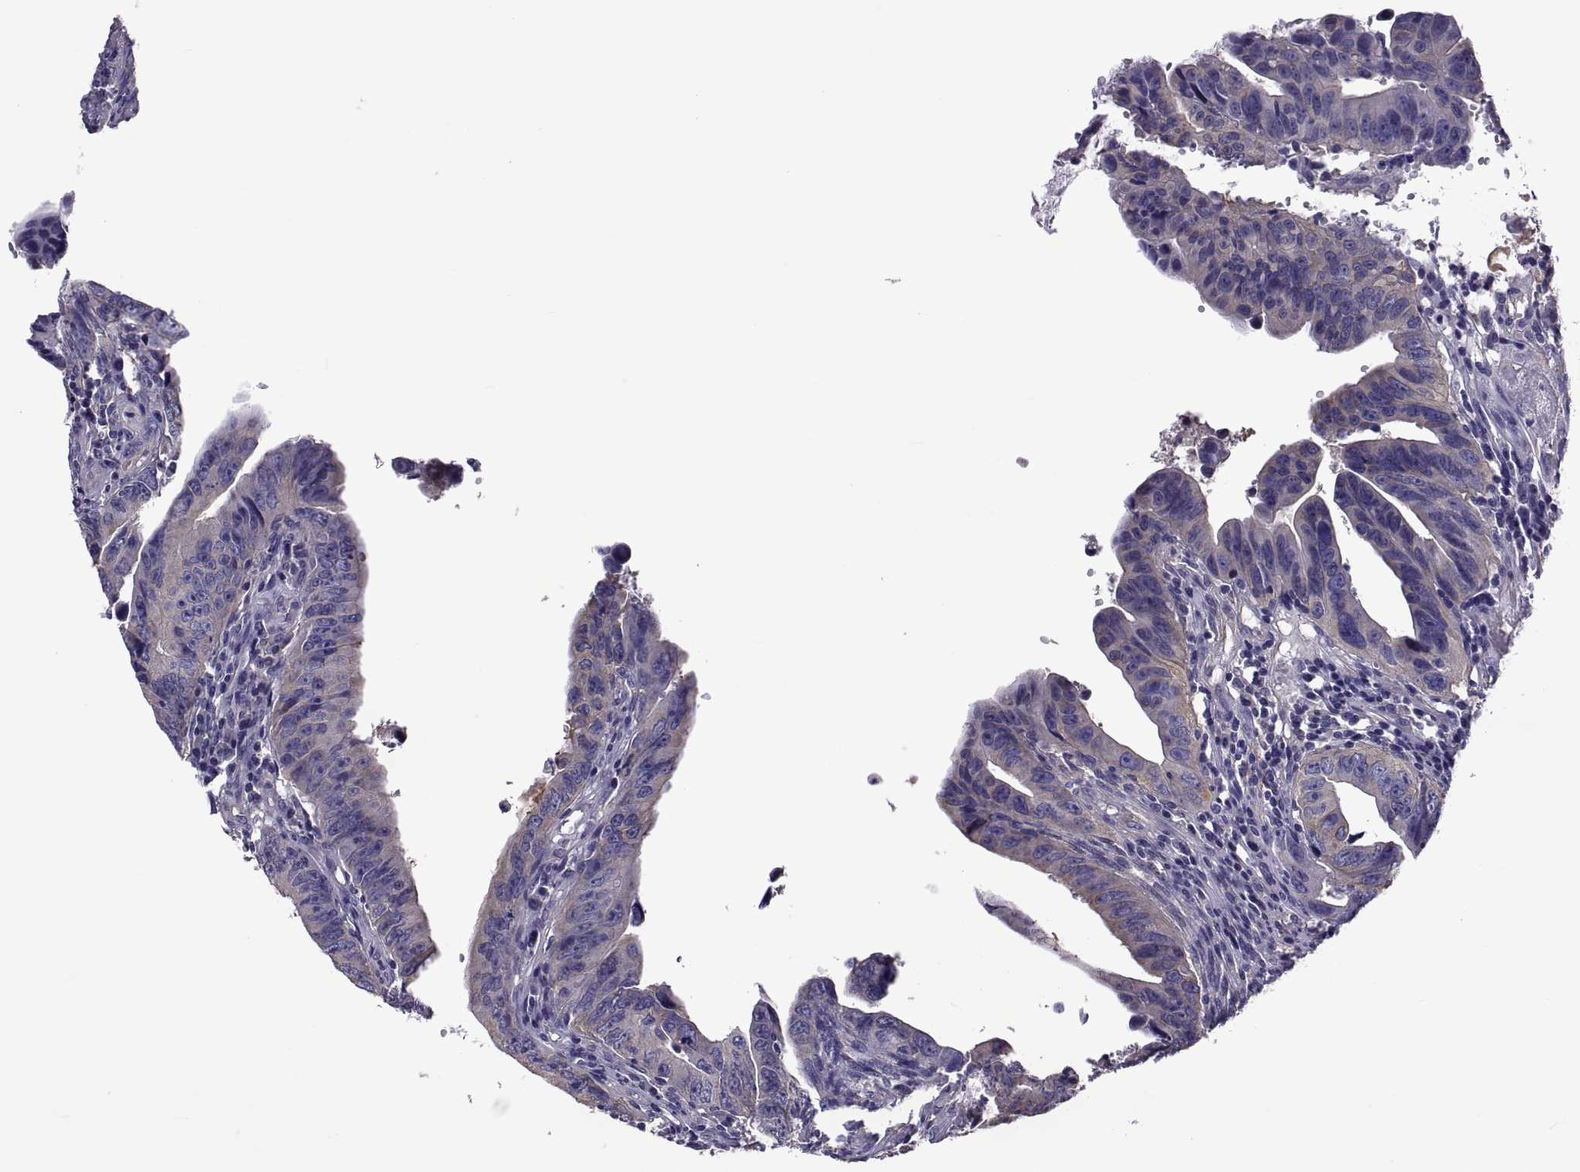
{"staining": {"intensity": "weak", "quantity": "<25%", "location": "cytoplasmic/membranous"}, "tissue": "colorectal cancer", "cell_type": "Tumor cells", "image_type": "cancer", "snomed": [{"axis": "morphology", "description": "Adenocarcinoma, NOS"}, {"axis": "topography", "description": "Colon"}], "caption": "Colorectal adenocarcinoma was stained to show a protein in brown. There is no significant positivity in tumor cells.", "gene": "TMC3", "patient": {"sex": "female", "age": 87}}